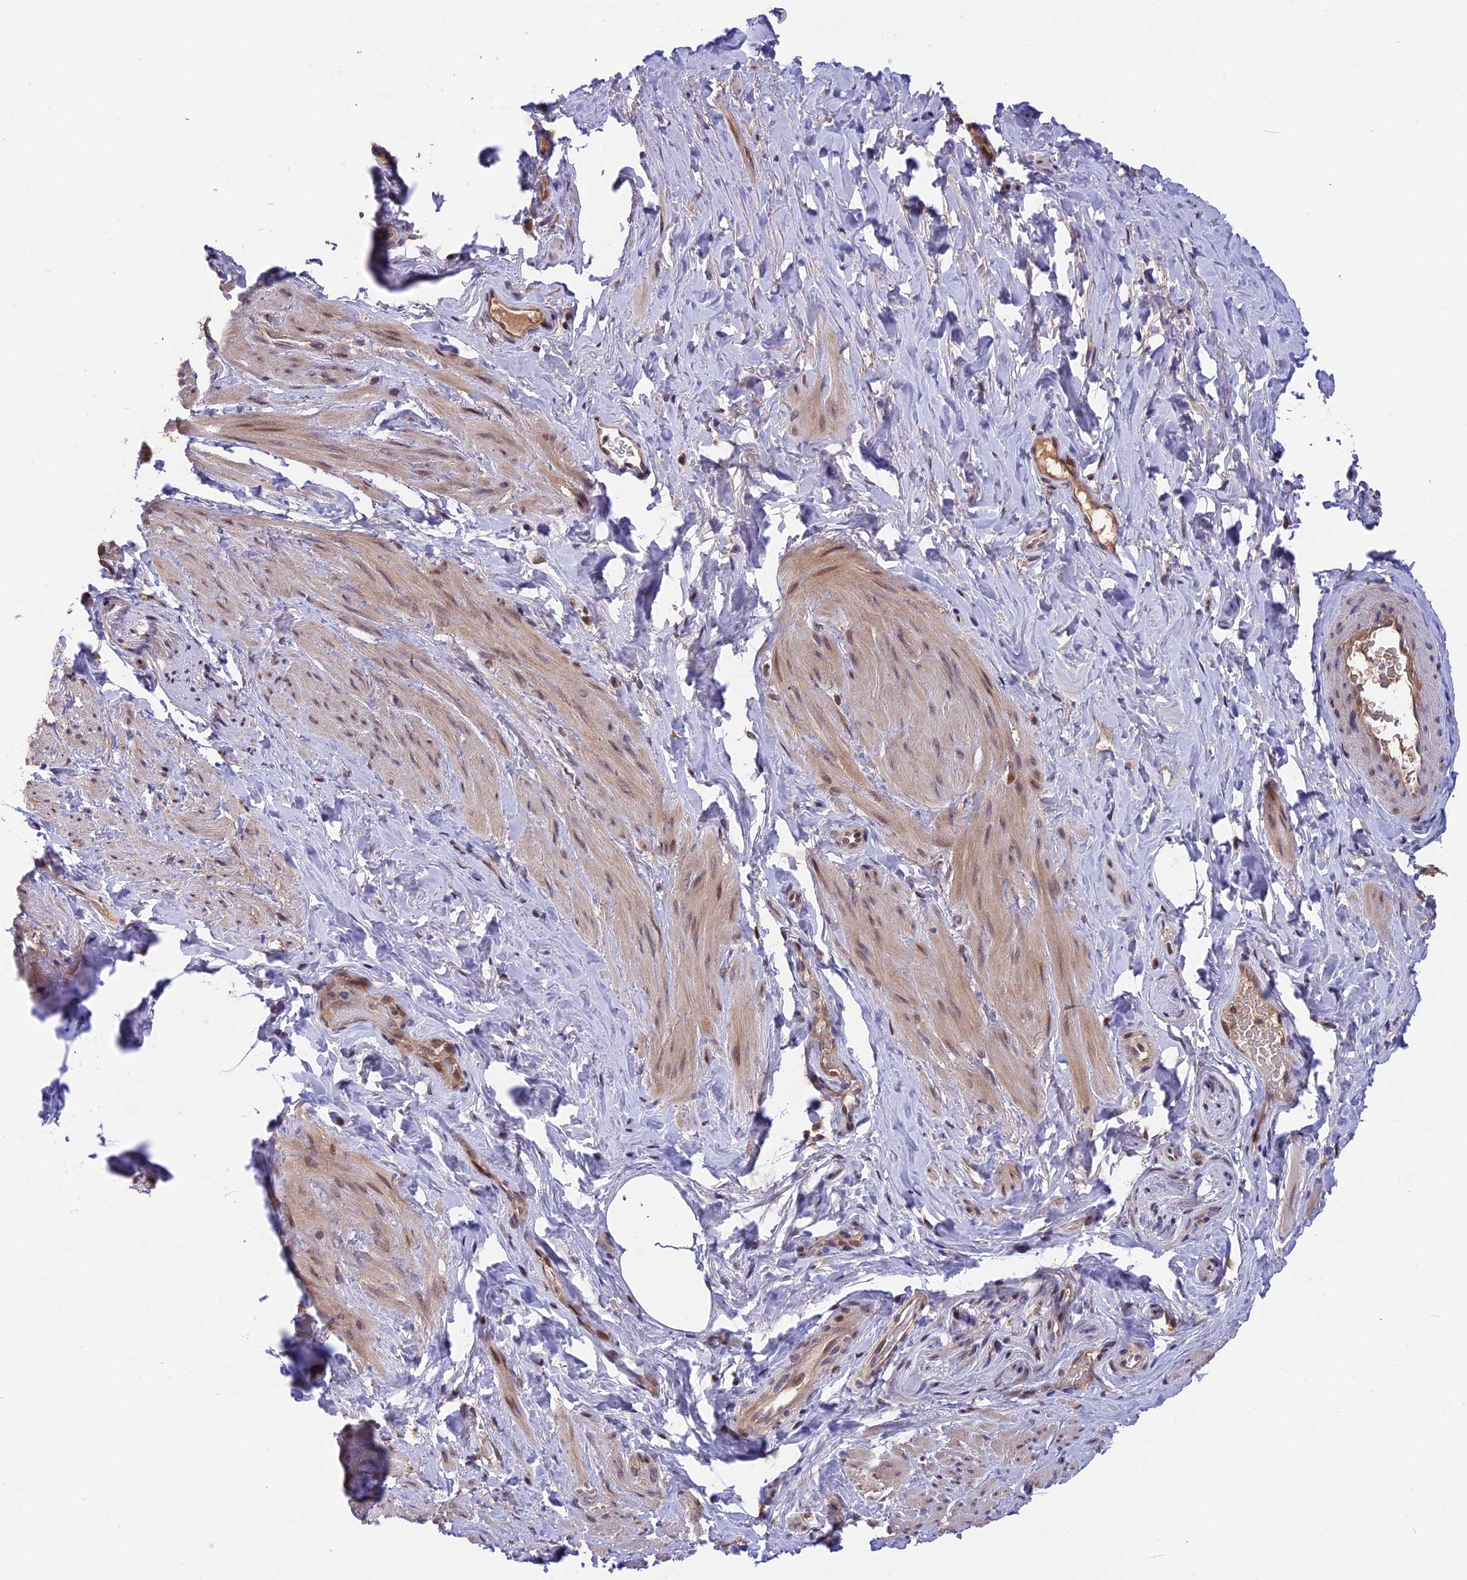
{"staining": {"intensity": "moderate", "quantity": "<25%", "location": "cytoplasmic/membranous,nuclear"}, "tissue": "smooth muscle", "cell_type": "Smooth muscle cells", "image_type": "normal", "snomed": [{"axis": "morphology", "description": "Normal tissue, NOS"}, {"axis": "topography", "description": "Smooth muscle"}, {"axis": "topography", "description": "Peripheral nerve tissue"}], "caption": "Approximately <25% of smooth muscle cells in normal smooth muscle reveal moderate cytoplasmic/membranous,nuclear protein positivity as visualized by brown immunohistochemical staining.", "gene": "RERGL", "patient": {"sex": "male", "age": 69}}